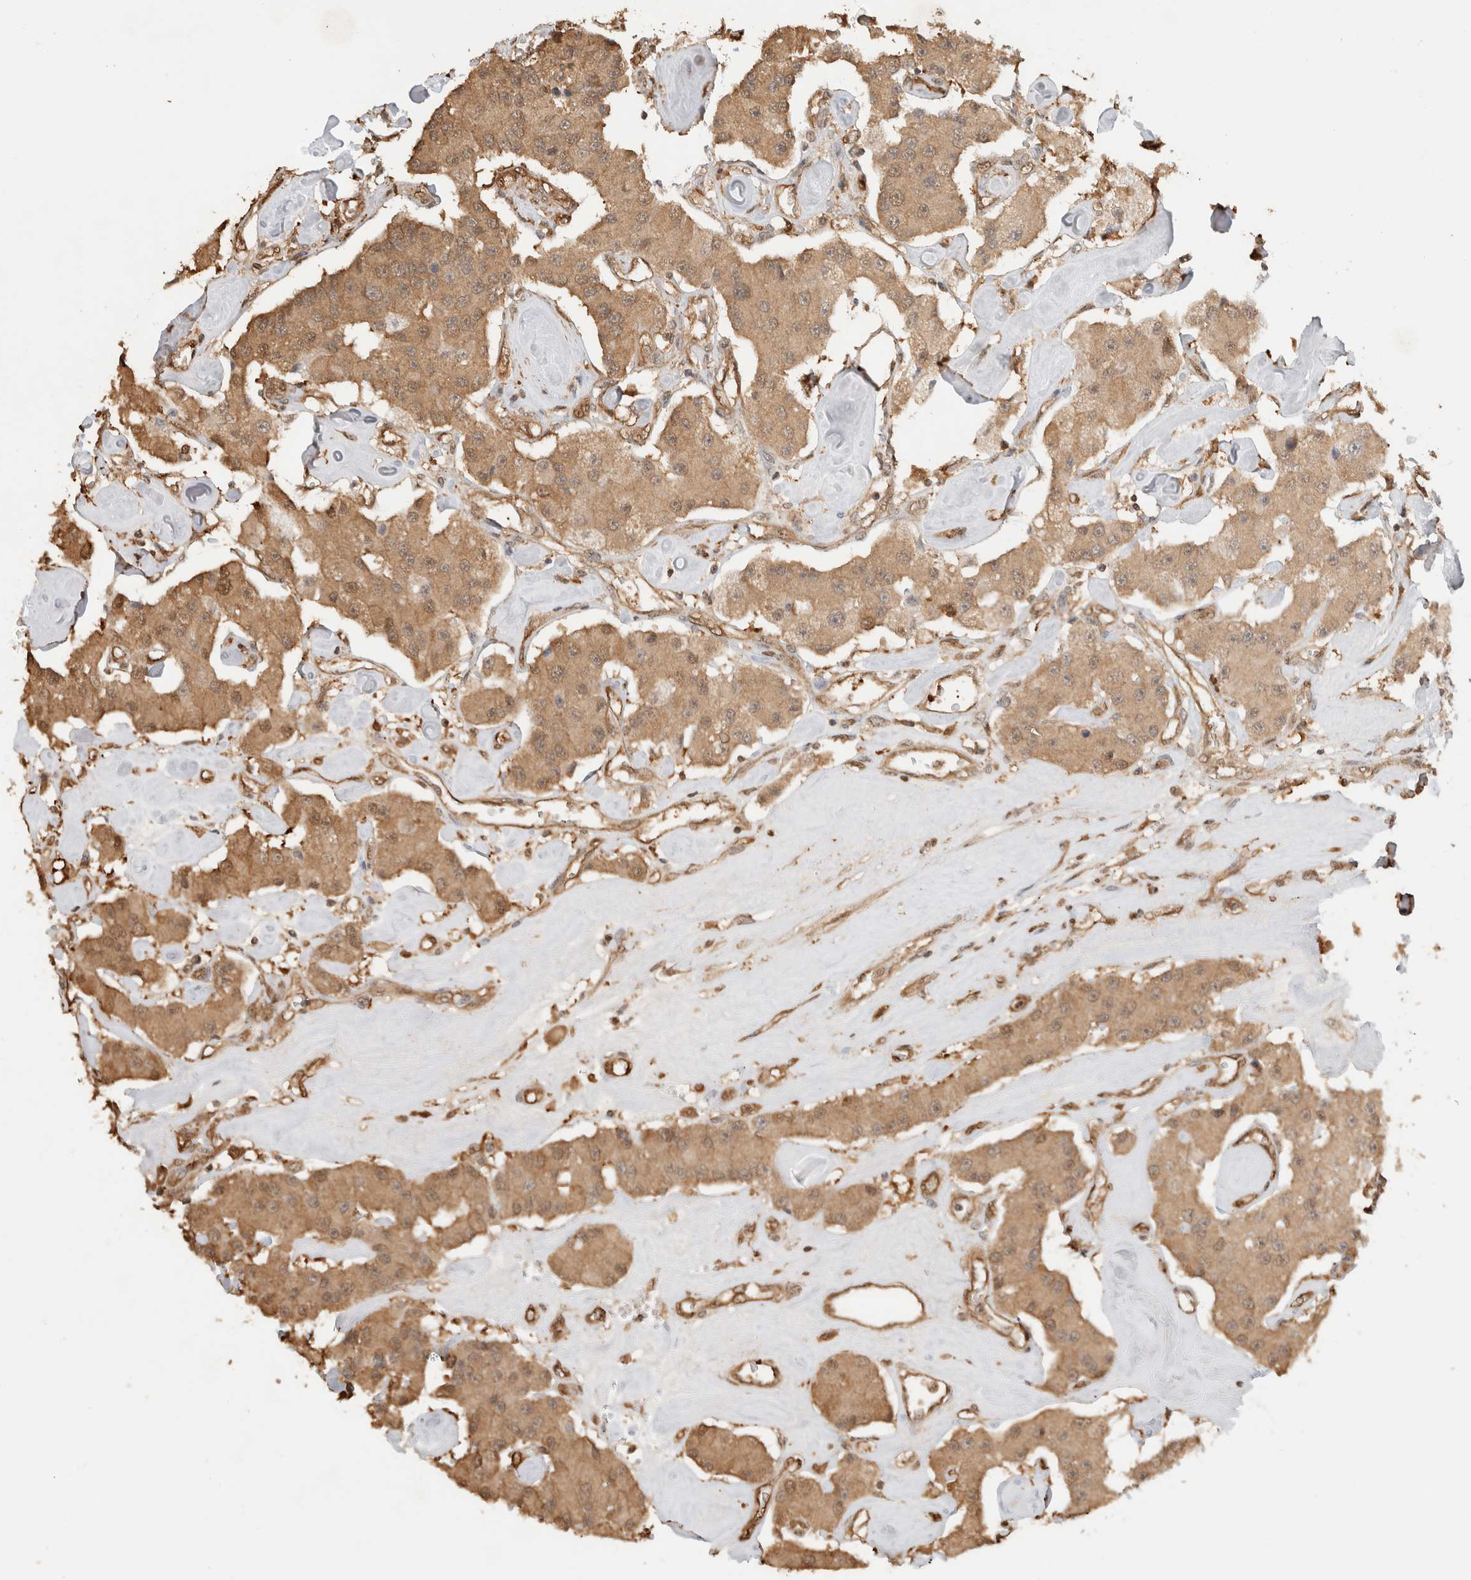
{"staining": {"intensity": "moderate", "quantity": ">75%", "location": "cytoplasmic/membranous,nuclear"}, "tissue": "carcinoid", "cell_type": "Tumor cells", "image_type": "cancer", "snomed": [{"axis": "morphology", "description": "Carcinoid, malignant, NOS"}, {"axis": "topography", "description": "Pancreas"}], "caption": "A brown stain shows moderate cytoplasmic/membranous and nuclear expression of a protein in human carcinoid tumor cells.", "gene": "YWHAH", "patient": {"sex": "male", "age": 41}}